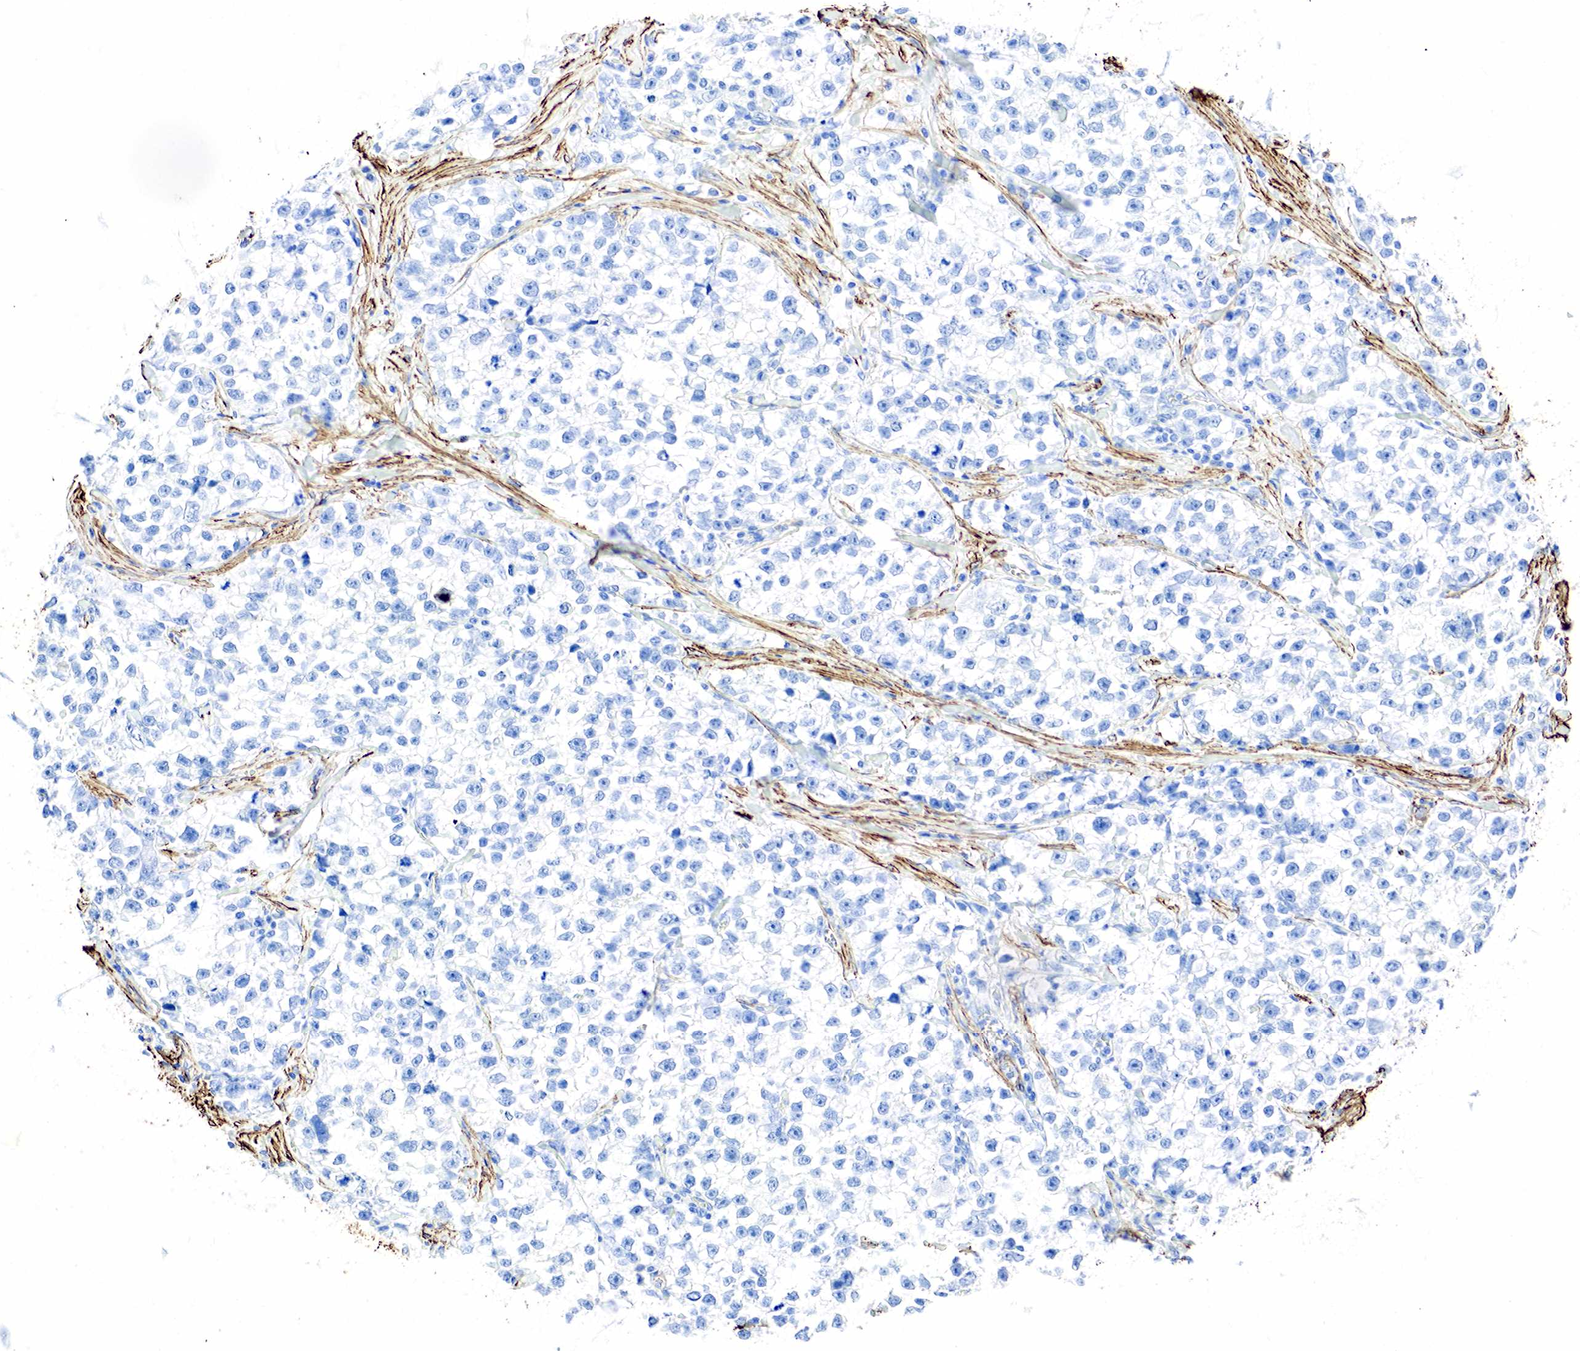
{"staining": {"intensity": "negative", "quantity": "none", "location": "none"}, "tissue": "testis cancer", "cell_type": "Tumor cells", "image_type": "cancer", "snomed": [{"axis": "morphology", "description": "Seminoma, NOS"}, {"axis": "morphology", "description": "Carcinoma, Embryonal, NOS"}, {"axis": "topography", "description": "Testis"}], "caption": "An immunohistochemistry image of testis cancer is shown. There is no staining in tumor cells of testis cancer.", "gene": "ACTA1", "patient": {"sex": "male", "age": 30}}